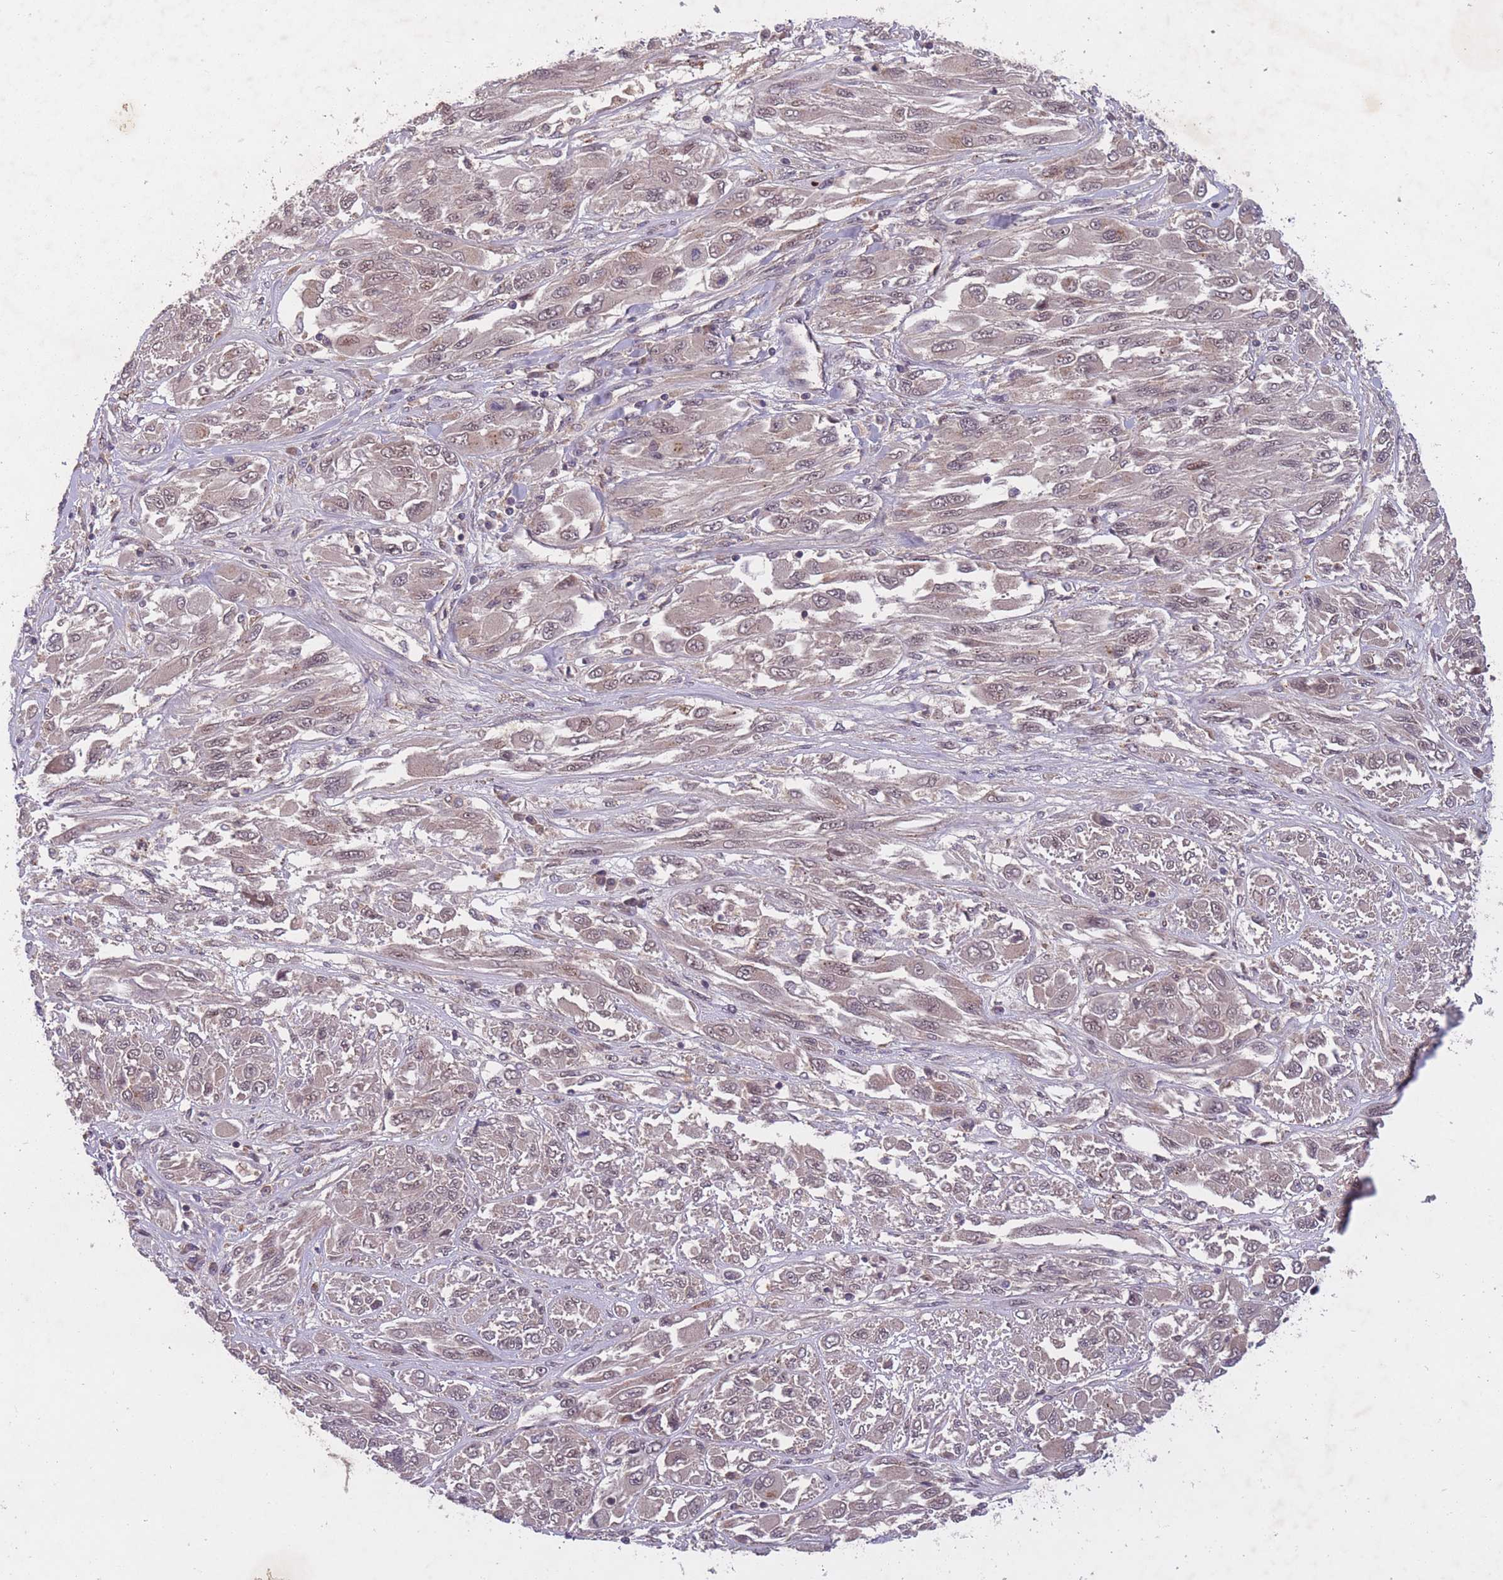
{"staining": {"intensity": "weak", "quantity": "25%-75%", "location": "cytoplasmic/membranous,nuclear"}, "tissue": "melanoma", "cell_type": "Tumor cells", "image_type": "cancer", "snomed": [{"axis": "morphology", "description": "Malignant melanoma, NOS"}, {"axis": "topography", "description": "Skin"}], "caption": "Immunohistochemical staining of malignant melanoma displays weak cytoplasmic/membranous and nuclear protein positivity in about 25%-75% of tumor cells.", "gene": "SECTM1", "patient": {"sex": "female", "age": 91}}